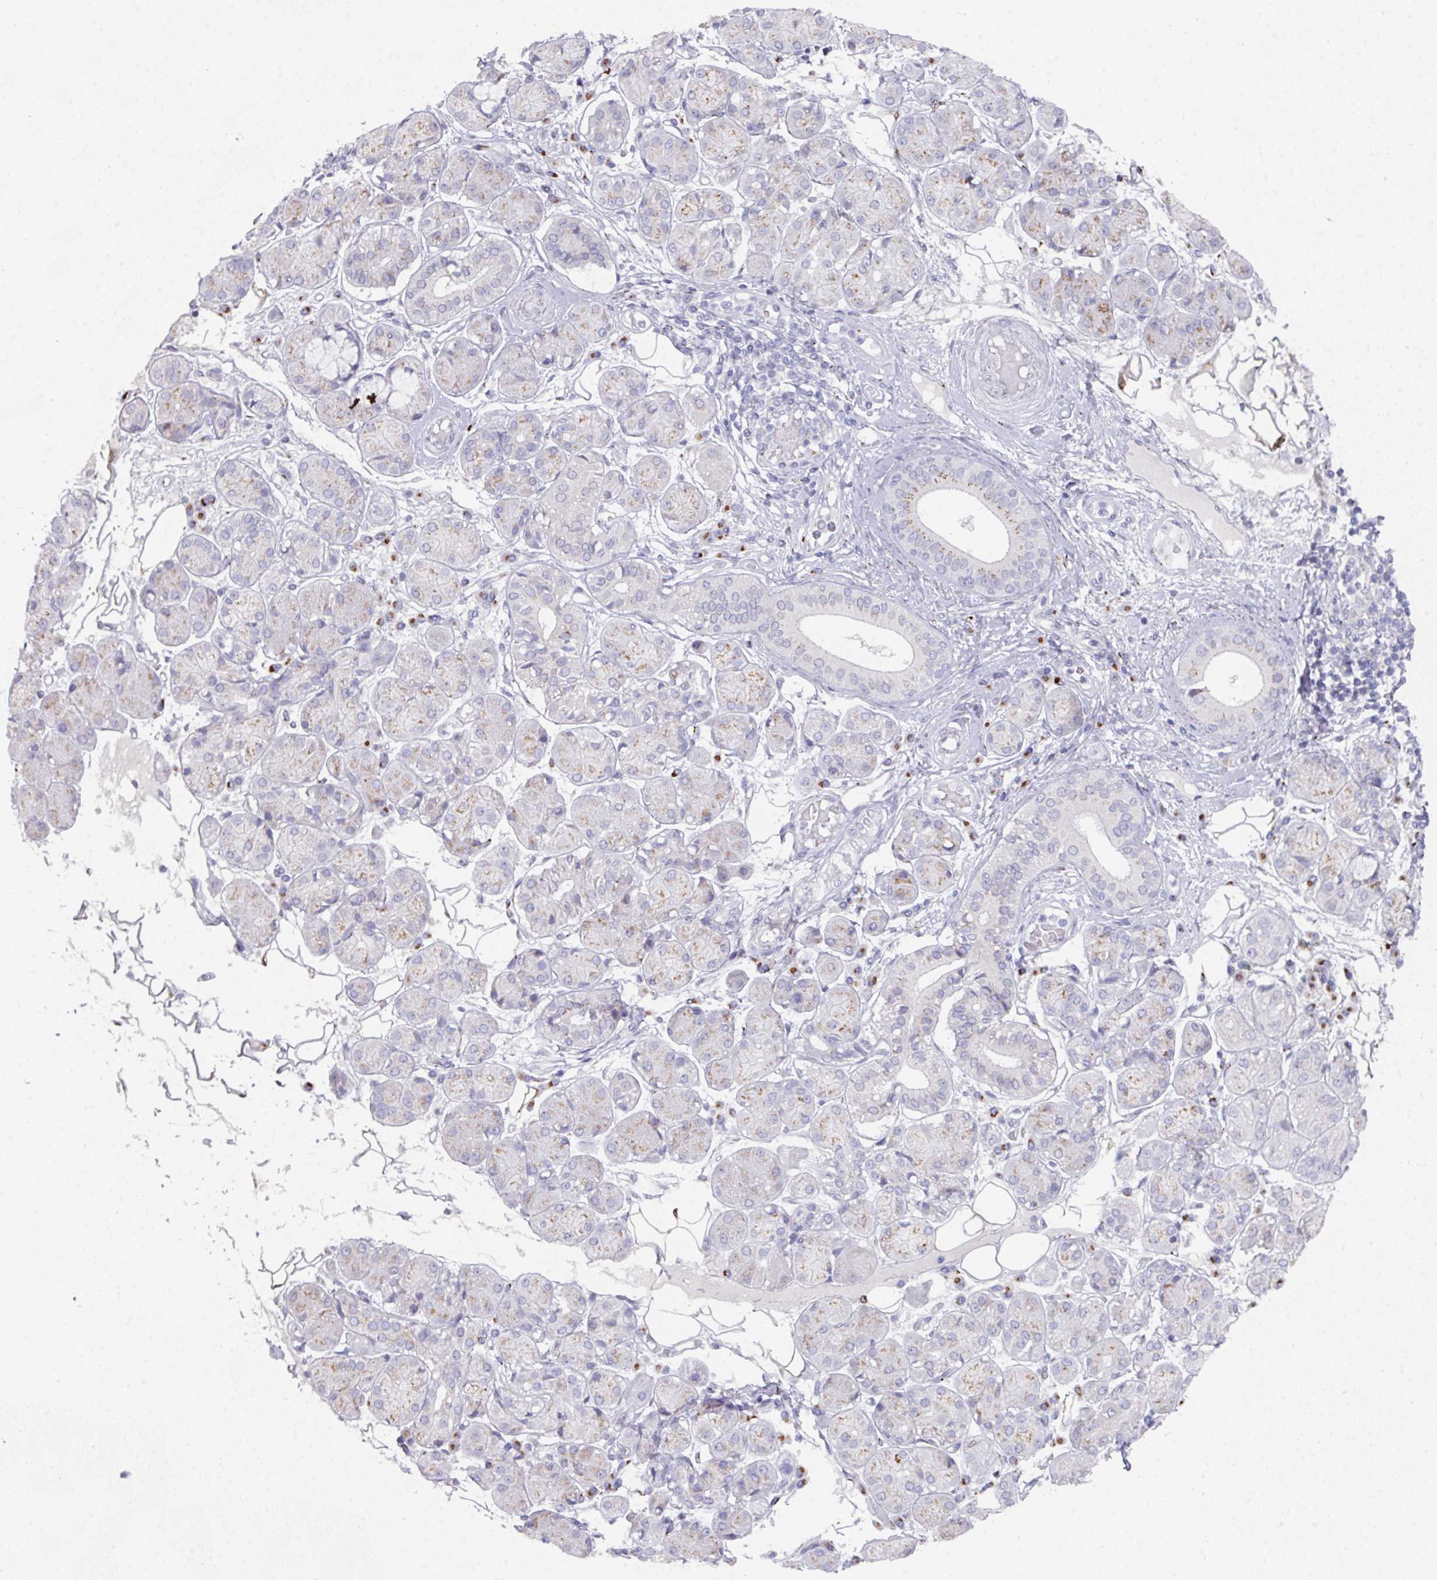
{"staining": {"intensity": "weak", "quantity": "<25%", "location": "cytoplasmic/membranous"}, "tissue": "salivary gland", "cell_type": "Glandular cells", "image_type": "normal", "snomed": [{"axis": "morphology", "description": "Squamous cell carcinoma, NOS"}, {"axis": "topography", "description": "Skin"}, {"axis": "topography", "description": "Head-Neck"}], "caption": "IHC micrograph of unremarkable salivary gland stained for a protein (brown), which exhibits no staining in glandular cells.", "gene": "VKORC1L1", "patient": {"sex": "male", "age": 80}}